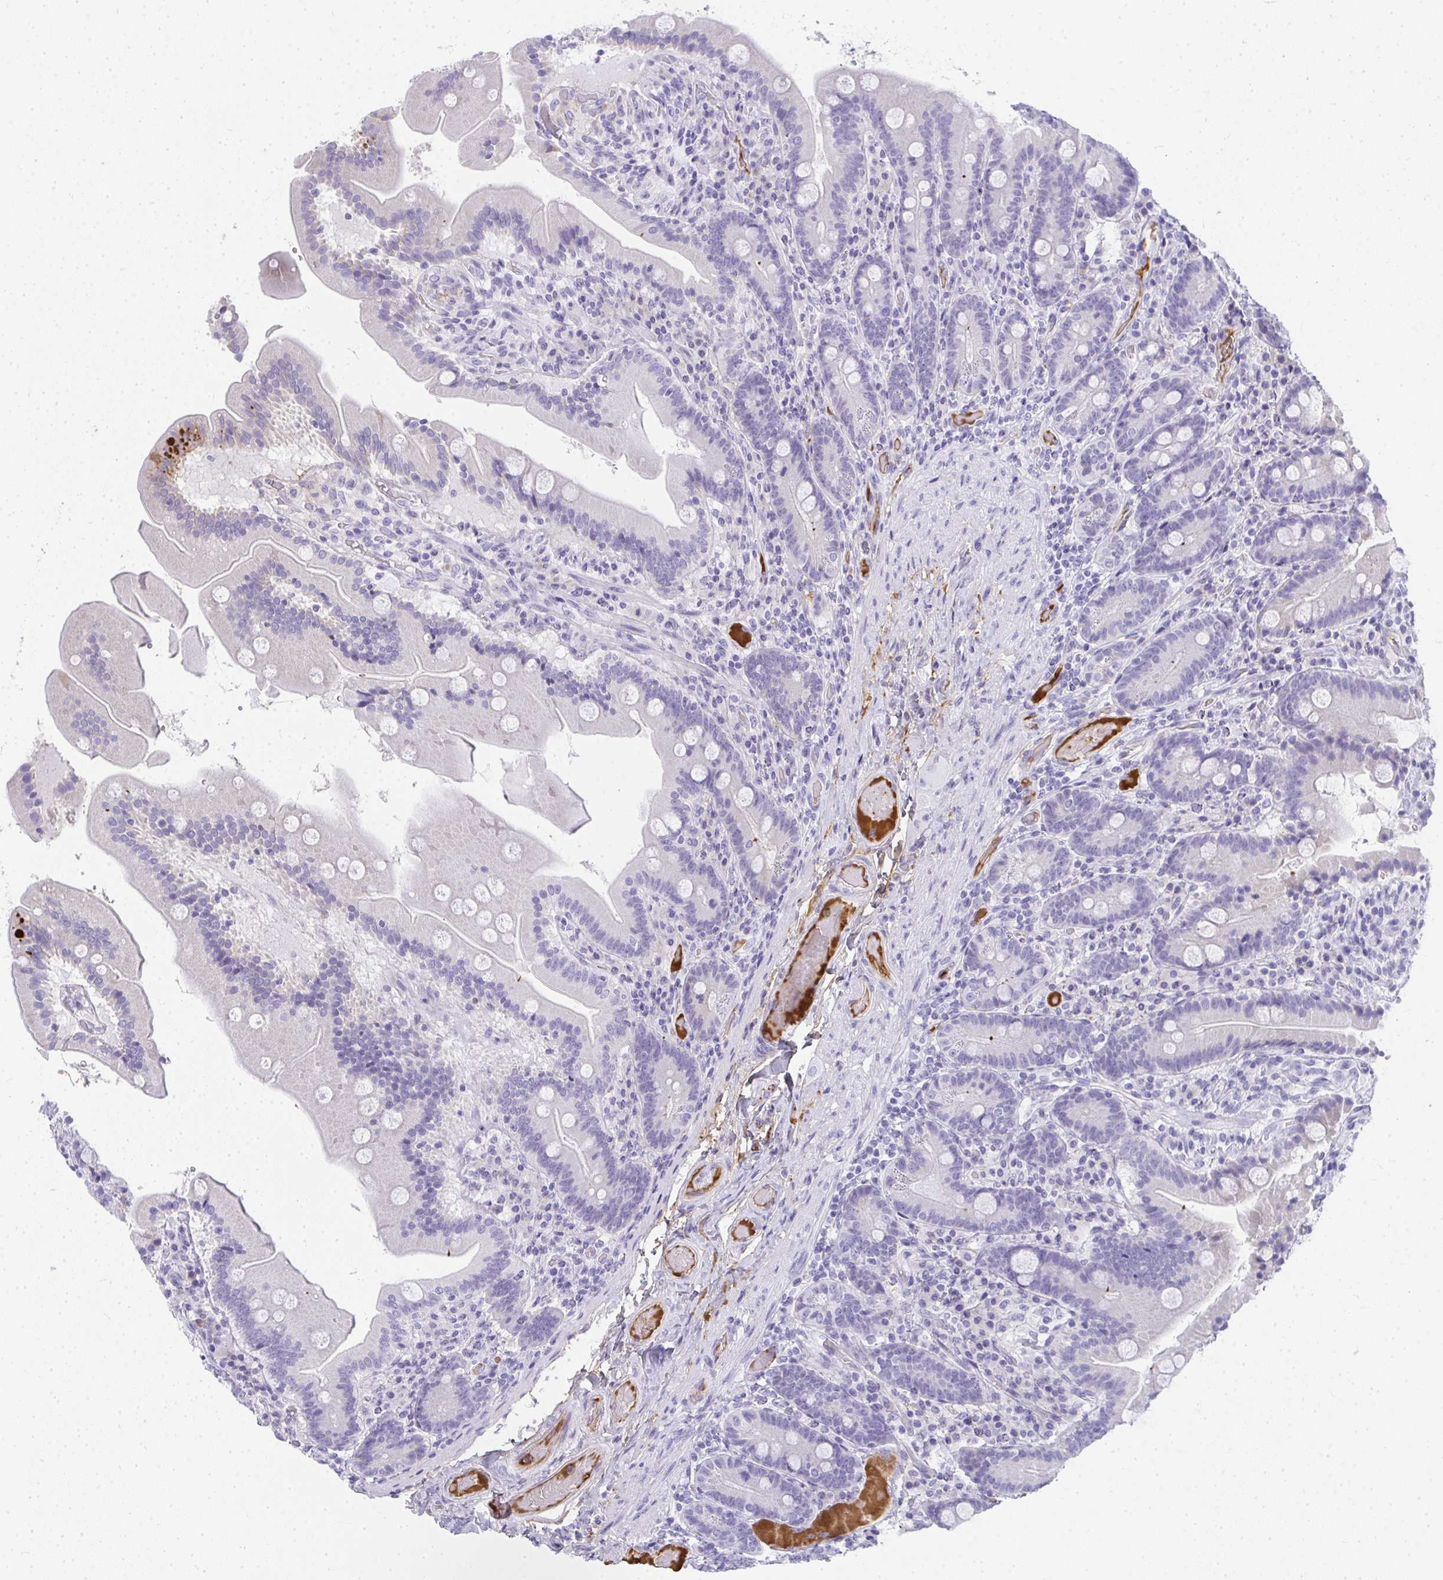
{"staining": {"intensity": "negative", "quantity": "none", "location": "none"}, "tissue": "duodenum", "cell_type": "Glandular cells", "image_type": "normal", "snomed": [{"axis": "morphology", "description": "Normal tissue, NOS"}, {"axis": "topography", "description": "Duodenum"}], "caption": "DAB (3,3'-diaminobenzidine) immunohistochemical staining of normal duodenum demonstrates no significant expression in glandular cells. Brightfield microscopy of immunohistochemistry stained with DAB (brown) and hematoxylin (blue), captured at high magnification.", "gene": "ZSWIM3", "patient": {"sex": "female", "age": 62}}